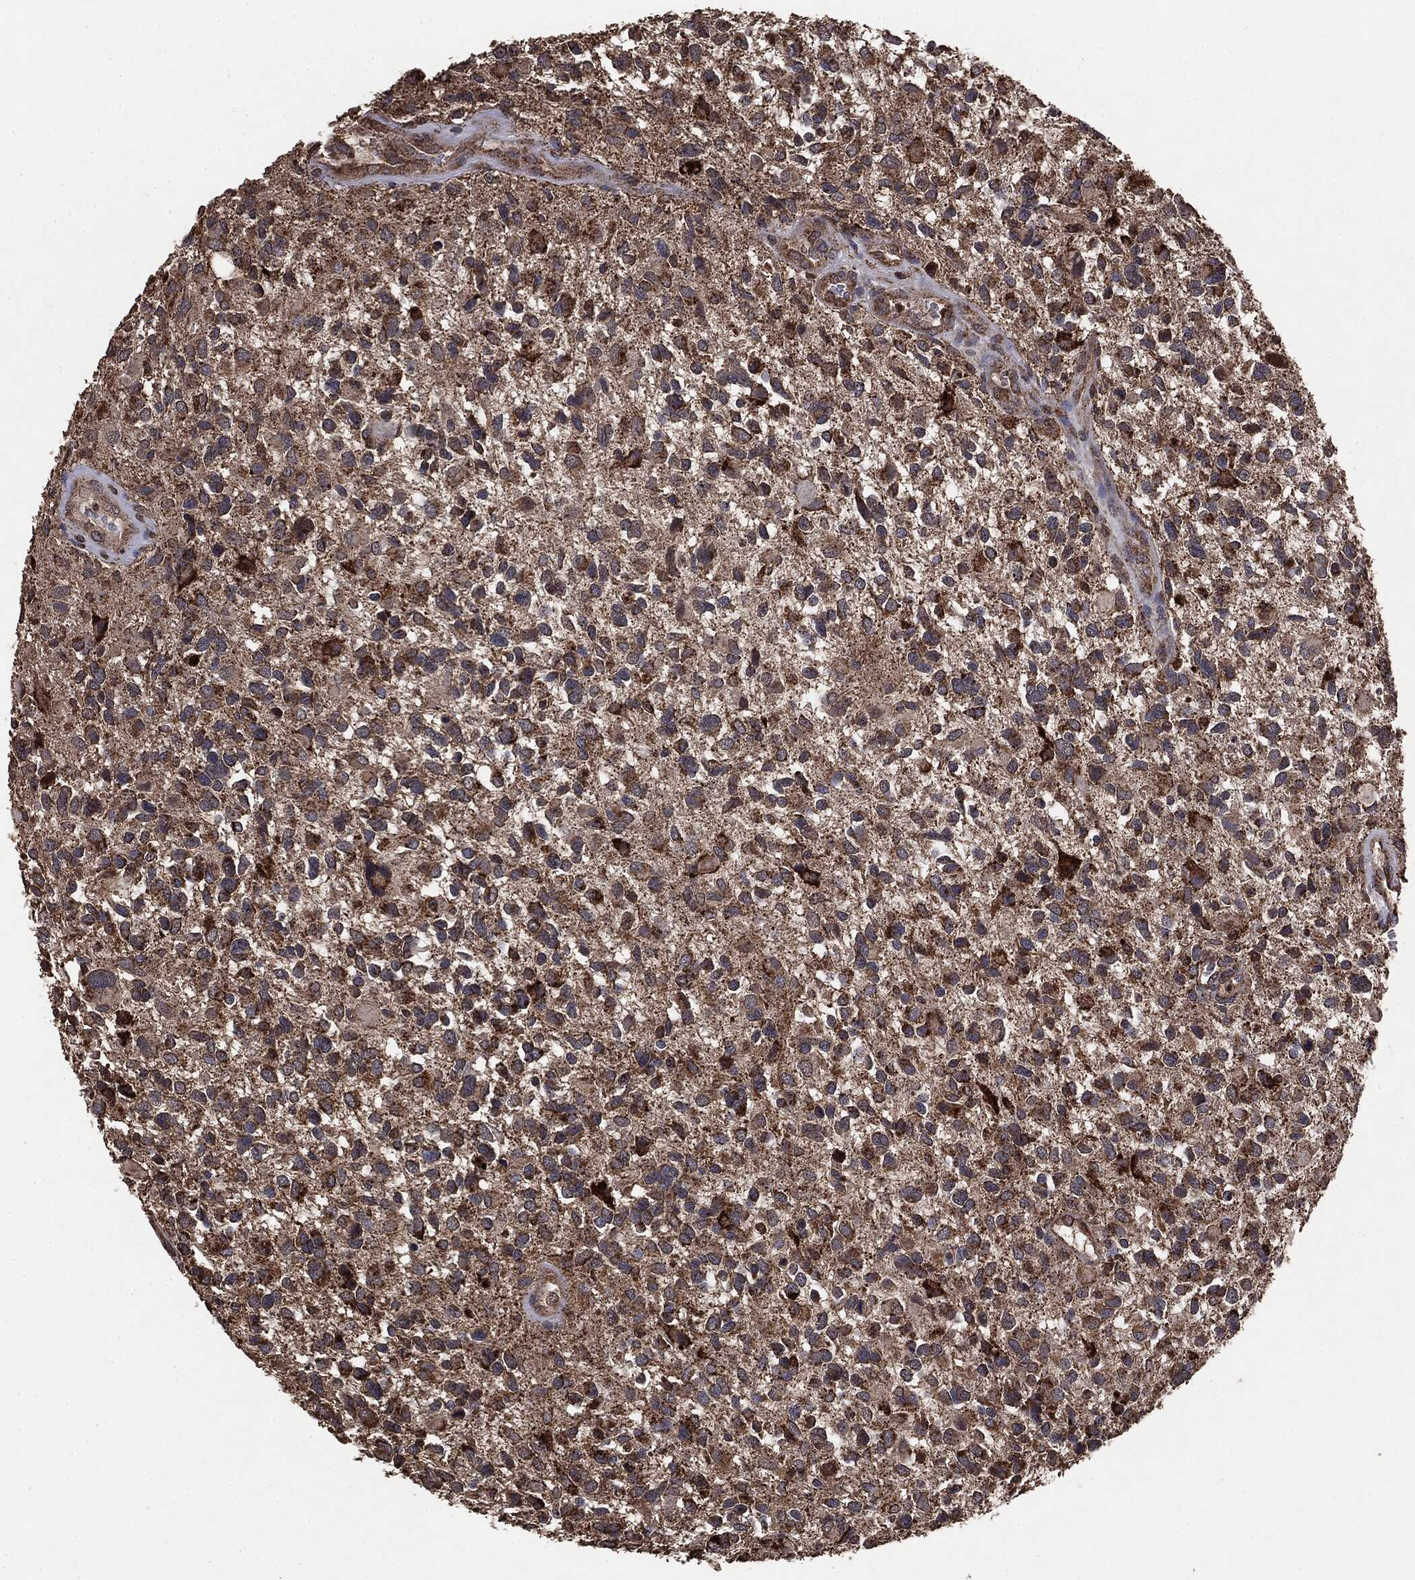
{"staining": {"intensity": "moderate", "quantity": ">75%", "location": "cytoplasmic/membranous"}, "tissue": "glioma", "cell_type": "Tumor cells", "image_type": "cancer", "snomed": [{"axis": "morphology", "description": "Glioma, malignant, Low grade"}, {"axis": "topography", "description": "Brain"}], "caption": "DAB immunohistochemical staining of malignant glioma (low-grade) demonstrates moderate cytoplasmic/membranous protein expression in approximately >75% of tumor cells.", "gene": "MTOR", "patient": {"sex": "female", "age": 32}}